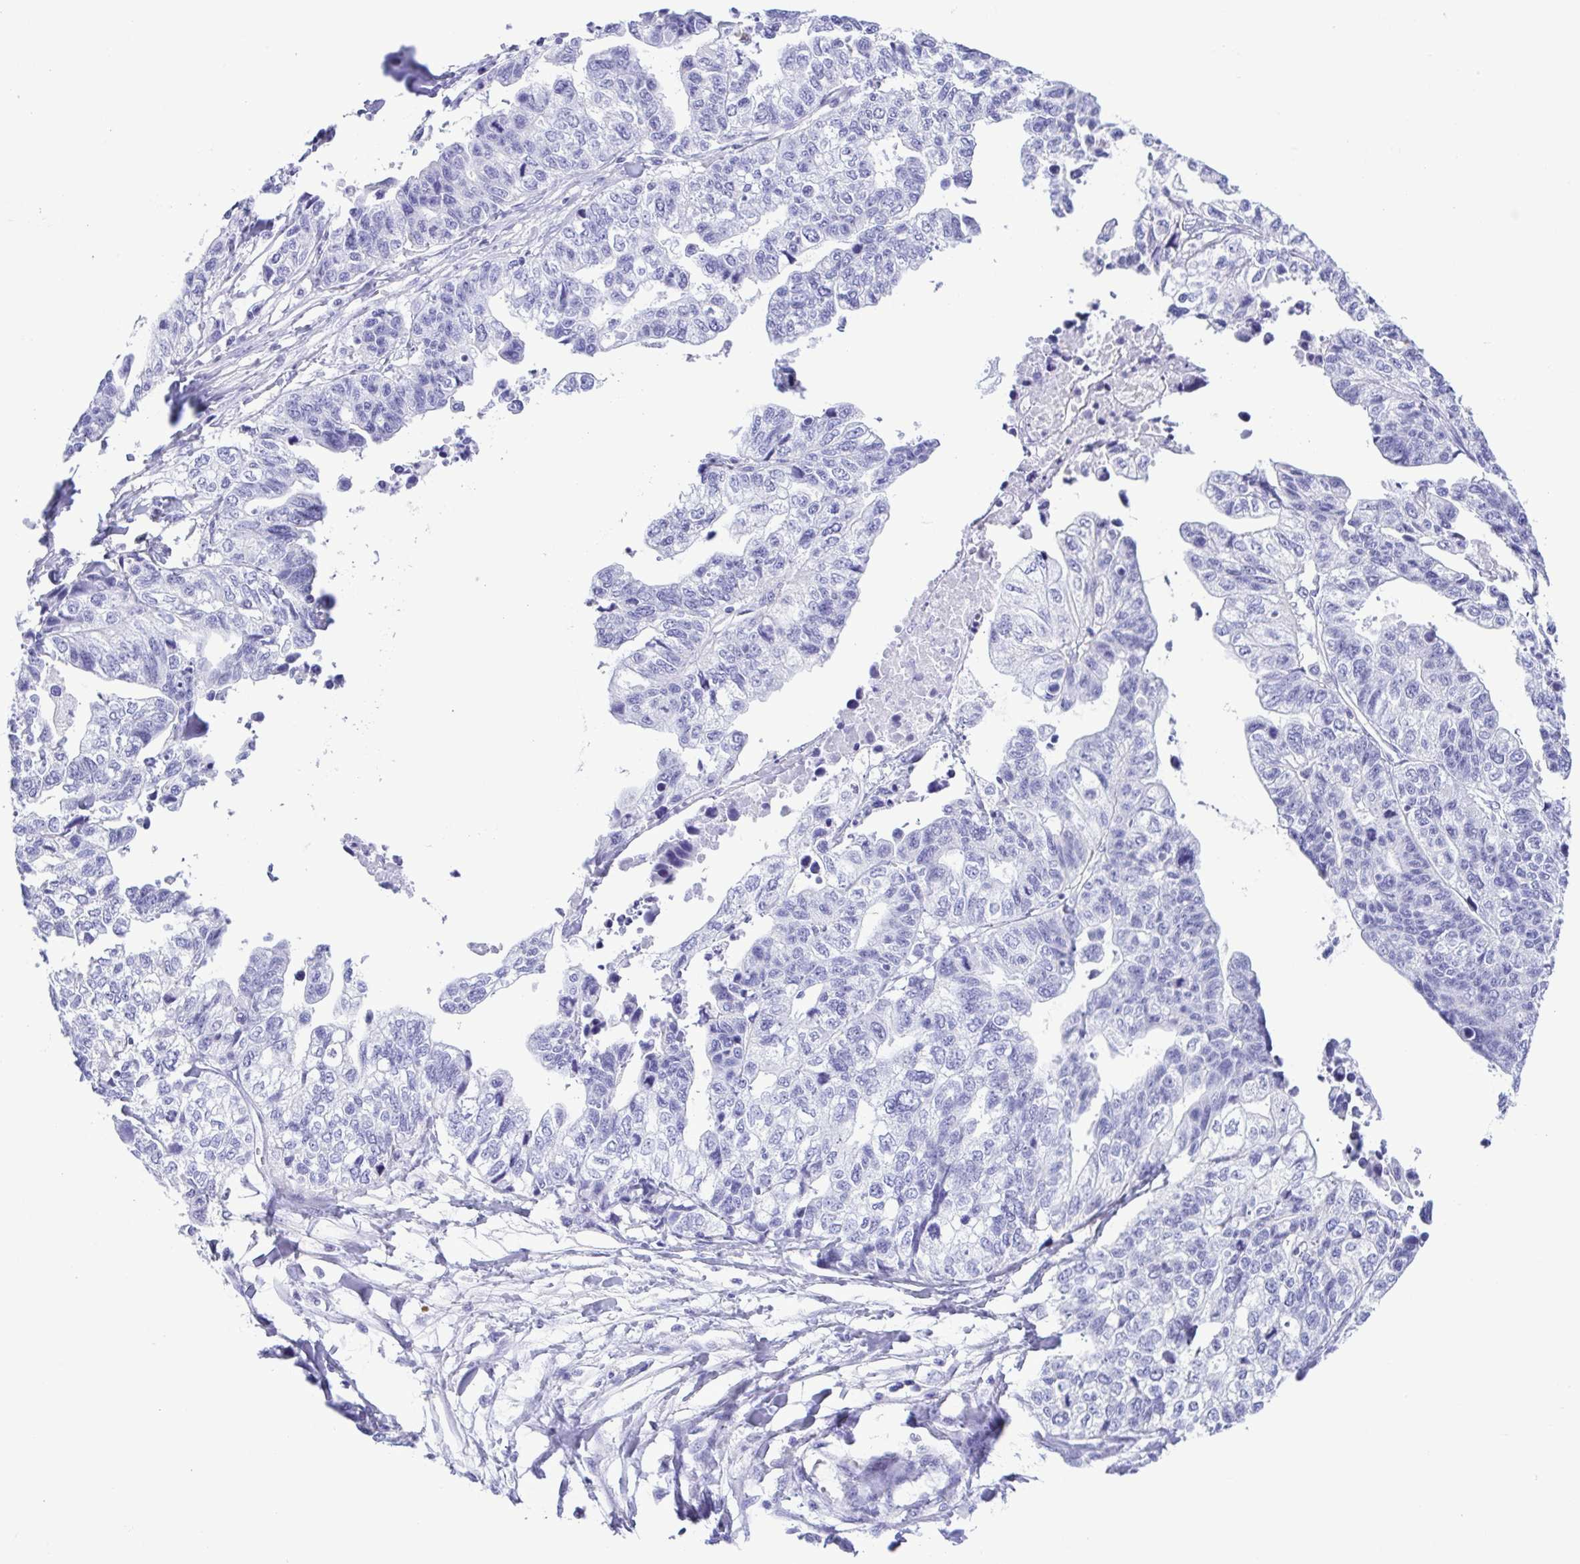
{"staining": {"intensity": "negative", "quantity": "none", "location": "none"}, "tissue": "stomach cancer", "cell_type": "Tumor cells", "image_type": "cancer", "snomed": [{"axis": "morphology", "description": "Adenocarcinoma, NOS"}, {"axis": "topography", "description": "Stomach, upper"}], "caption": "Immunohistochemistry (IHC) histopathology image of neoplastic tissue: stomach adenocarcinoma stained with DAB shows no significant protein positivity in tumor cells. (Immunohistochemistry (IHC), brightfield microscopy, high magnification).", "gene": "GPR182", "patient": {"sex": "female", "age": 67}}